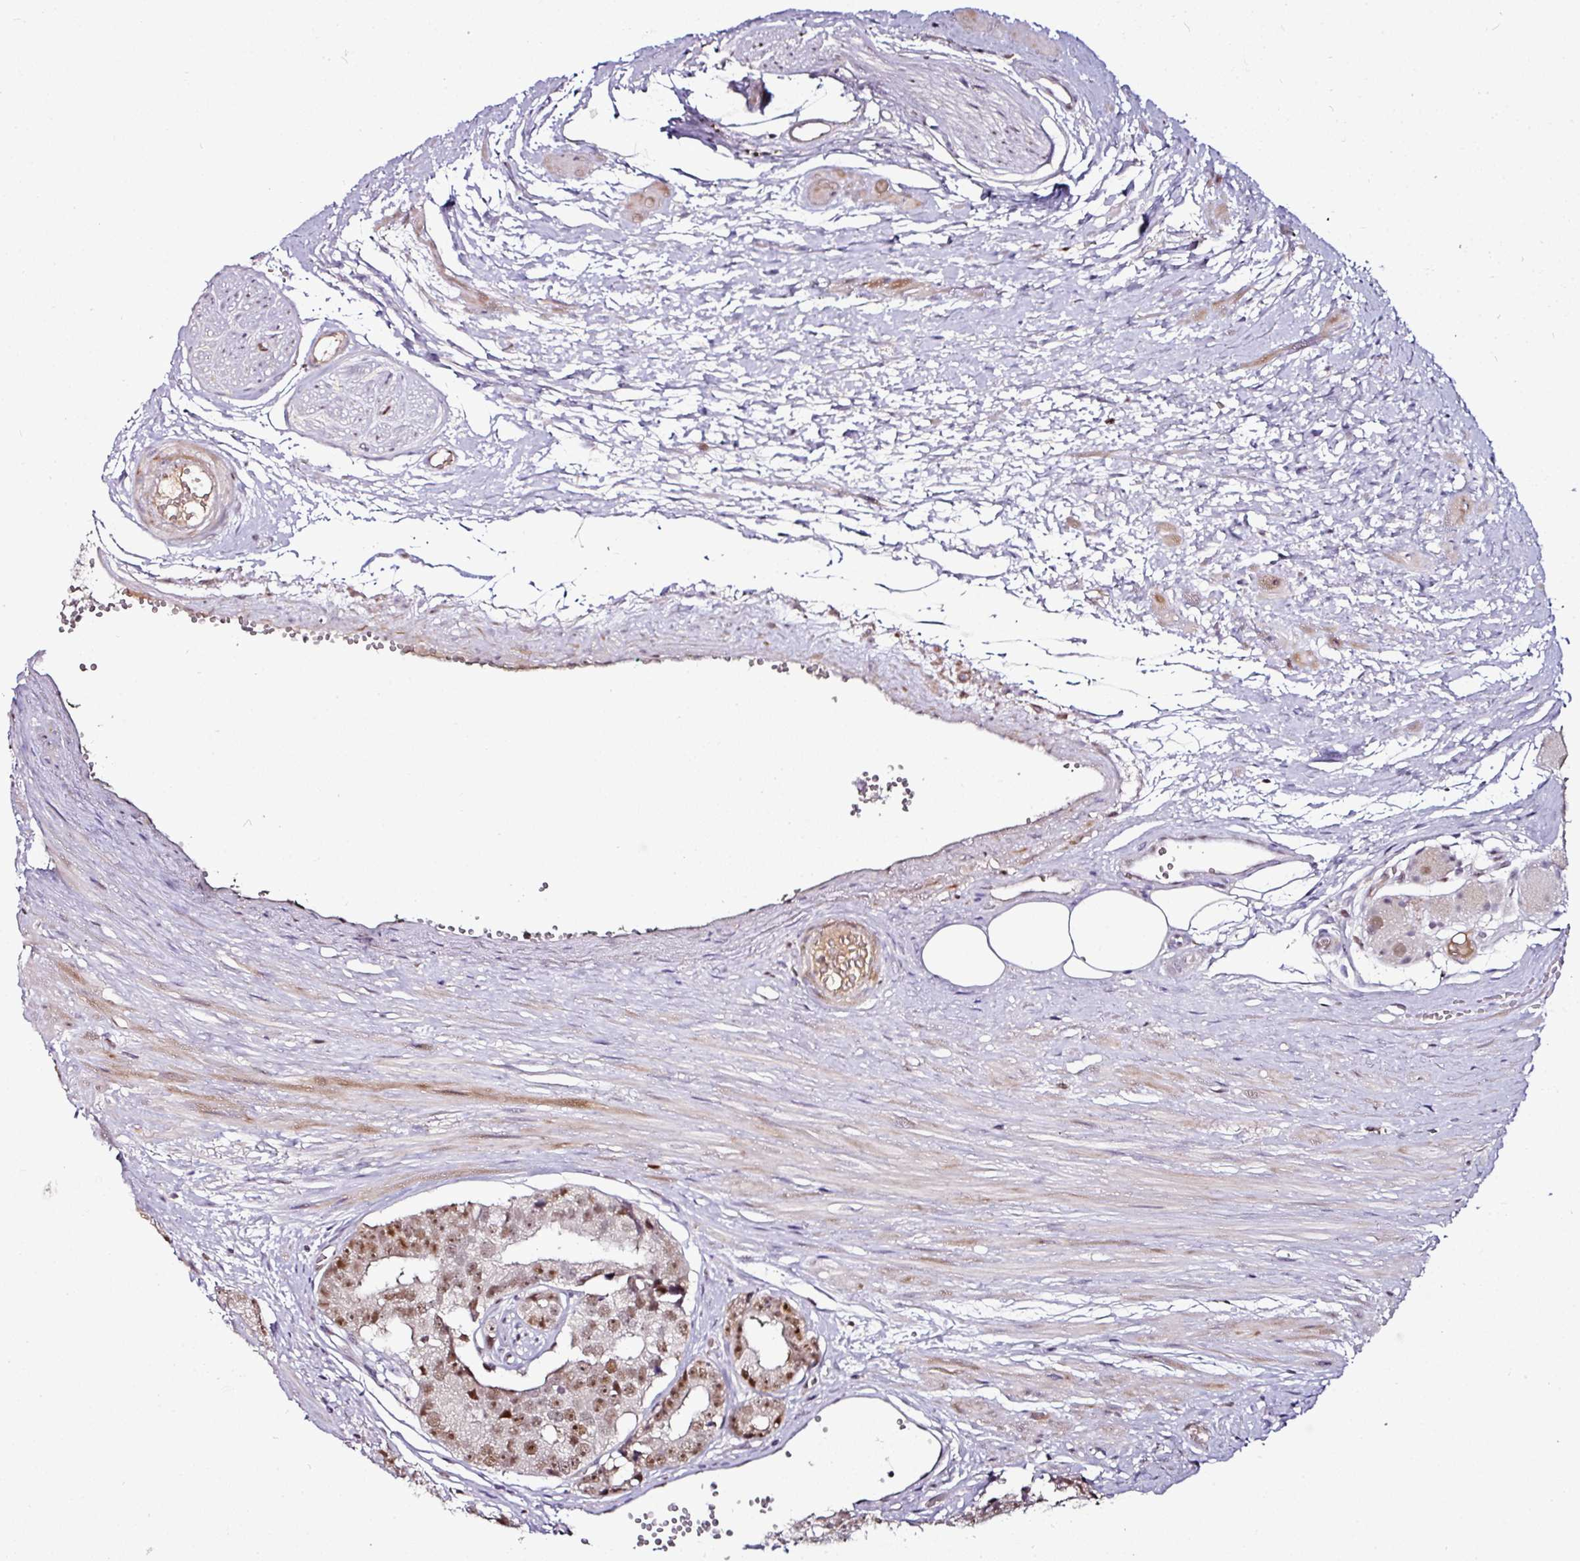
{"staining": {"intensity": "moderate", "quantity": ">75%", "location": "nuclear"}, "tissue": "prostate cancer", "cell_type": "Tumor cells", "image_type": "cancer", "snomed": [{"axis": "morphology", "description": "Adenocarcinoma, High grade"}, {"axis": "topography", "description": "Prostate"}], "caption": "Protein staining by IHC reveals moderate nuclear staining in approximately >75% of tumor cells in adenocarcinoma (high-grade) (prostate).", "gene": "KLF16", "patient": {"sex": "male", "age": 71}}